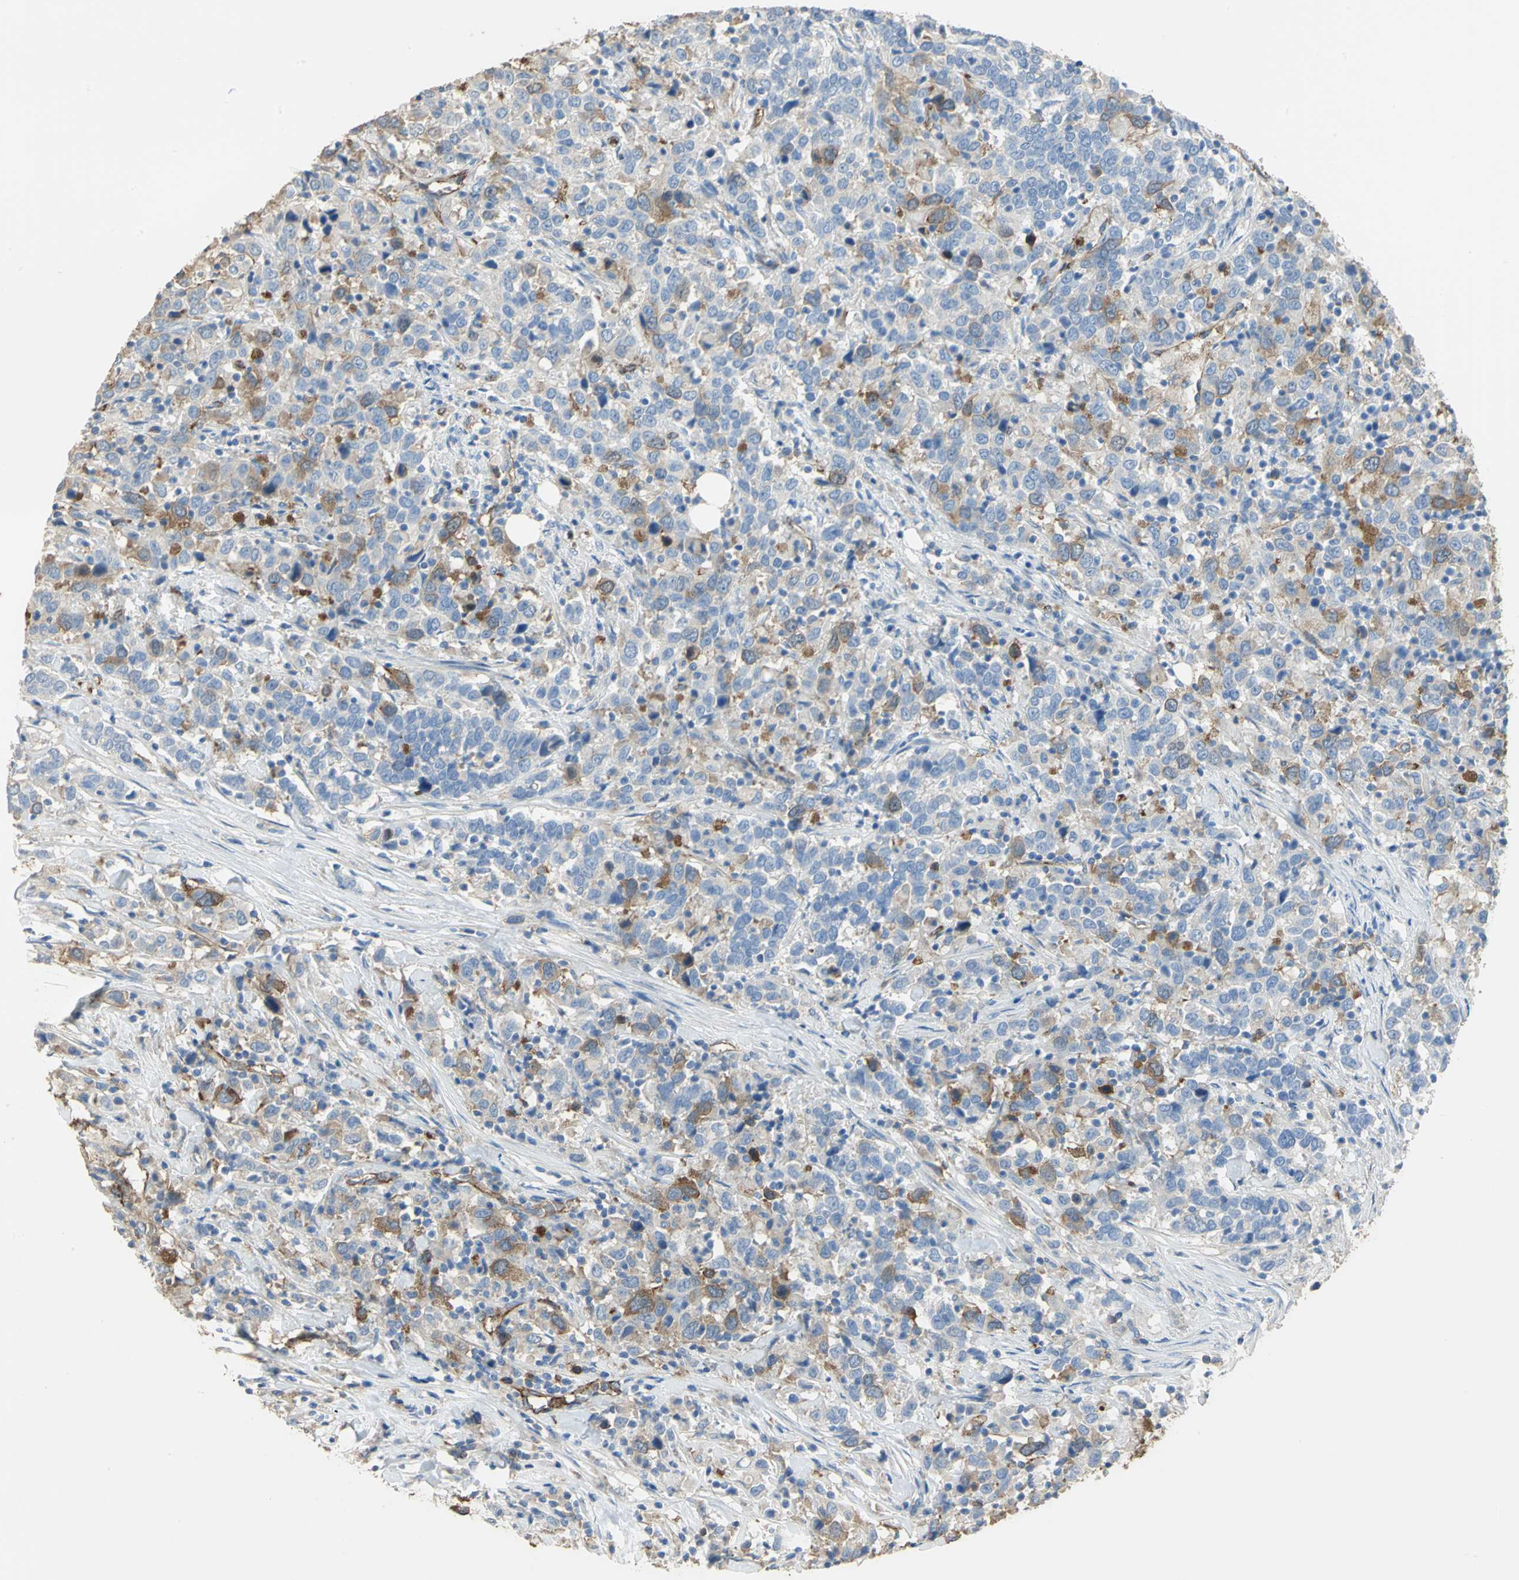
{"staining": {"intensity": "moderate", "quantity": "<25%", "location": "cytoplasmic/membranous"}, "tissue": "urothelial cancer", "cell_type": "Tumor cells", "image_type": "cancer", "snomed": [{"axis": "morphology", "description": "Urothelial carcinoma, High grade"}, {"axis": "topography", "description": "Urinary bladder"}], "caption": "An immunohistochemistry micrograph of tumor tissue is shown. Protein staining in brown shows moderate cytoplasmic/membranous positivity in high-grade urothelial carcinoma within tumor cells. (DAB (3,3'-diaminobenzidine) IHC with brightfield microscopy, high magnification).", "gene": "DLGAP5", "patient": {"sex": "male", "age": 61}}